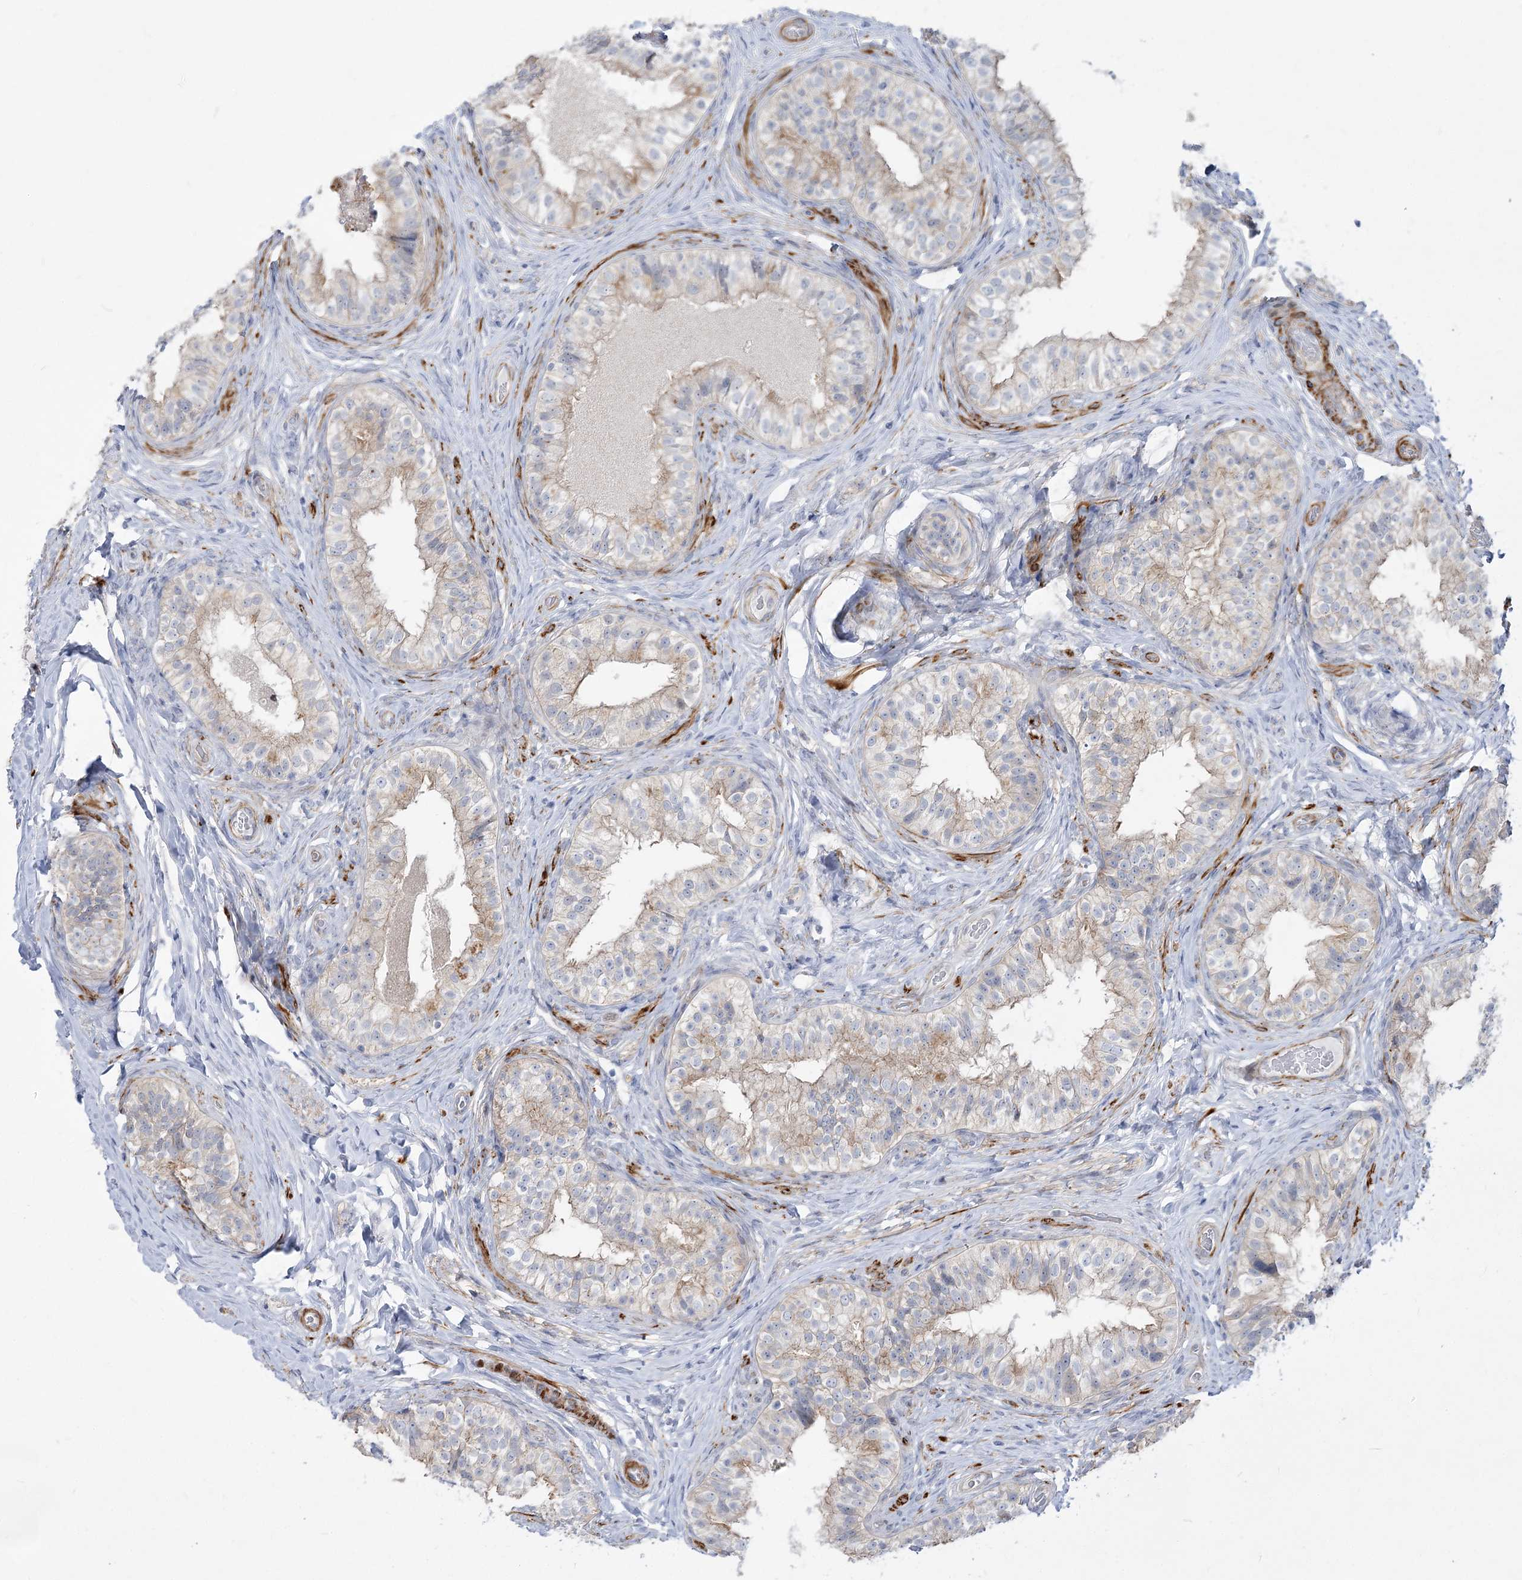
{"staining": {"intensity": "negative", "quantity": "none", "location": "none"}, "tissue": "epididymis", "cell_type": "Glandular cells", "image_type": "normal", "snomed": [{"axis": "morphology", "description": "Normal tissue, NOS"}, {"axis": "topography", "description": "Epididymis"}], "caption": "IHC of unremarkable human epididymis displays no positivity in glandular cells. (Immunohistochemistry, brightfield microscopy, high magnification).", "gene": "ARSI", "patient": {"sex": "male", "age": 49}}